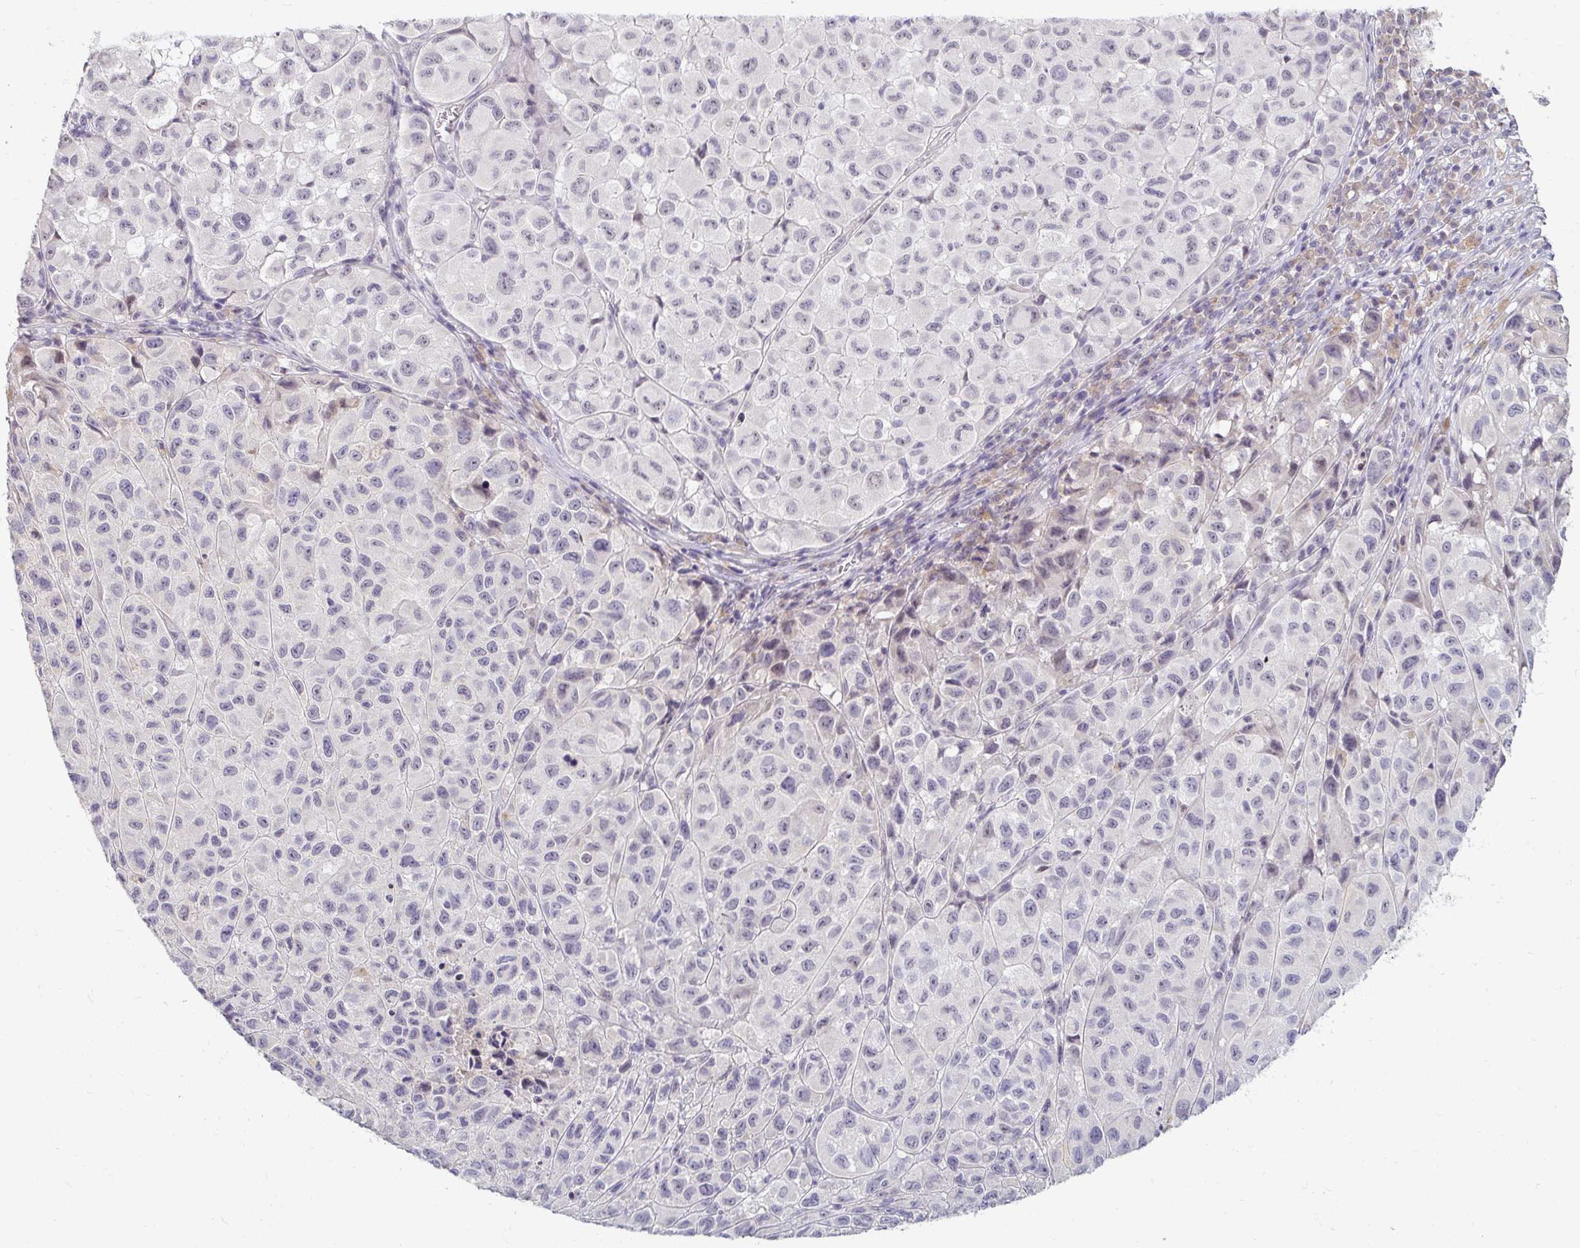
{"staining": {"intensity": "weak", "quantity": "<25%", "location": "cytoplasmic/membranous"}, "tissue": "melanoma", "cell_type": "Tumor cells", "image_type": "cancer", "snomed": [{"axis": "morphology", "description": "Malignant melanoma, NOS"}, {"axis": "topography", "description": "Skin"}], "caption": "Immunohistochemistry (IHC) micrograph of human melanoma stained for a protein (brown), which reveals no expression in tumor cells. (DAB immunohistochemistry (IHC) visualized using brightfield microscopy, high magnification).", "gene": "DDN", "patient": {"sex": "male", "age": 93}}